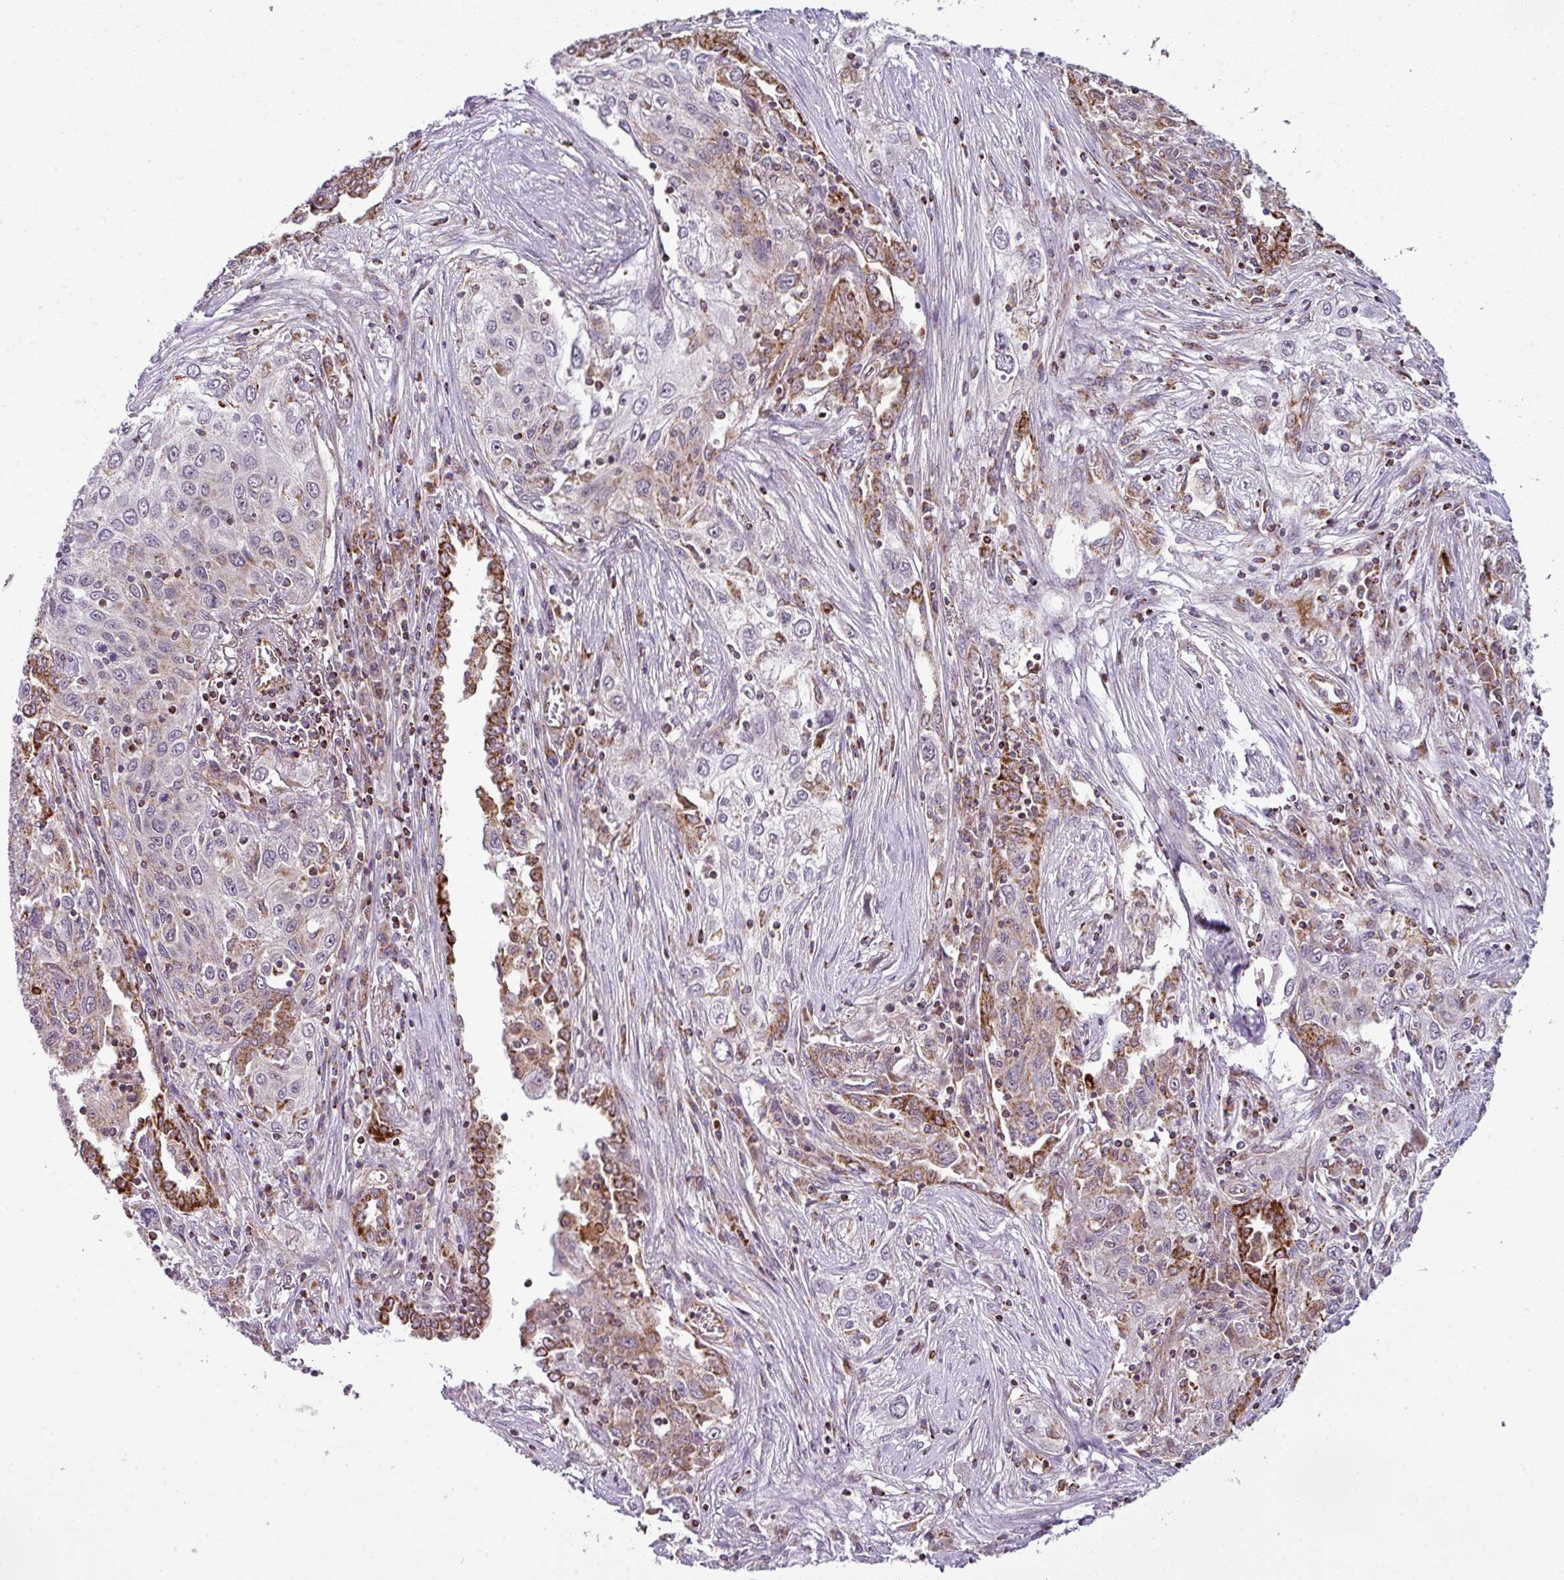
{"staining": {"intensity": "moderate", "quantity": "<25%", "location": "cytoplasmic/membranous"}, "tissue": "lung cancer", "cell_type": "Tumor cells", "image_type": "cancer", "snomed": [{"axis": "morphology", "description": "Squamous cell carcinoma, NOS"}, {"axis": "topography", "description": "Lung"}], "caption": "A brown stain shows moderate cytoplasmic/membranous staining of a protein in human squamous cell carcinoma (lung) tumor cells.", "gene": "PRELID3B", "patient": {"sex": "female", "age": 69}}